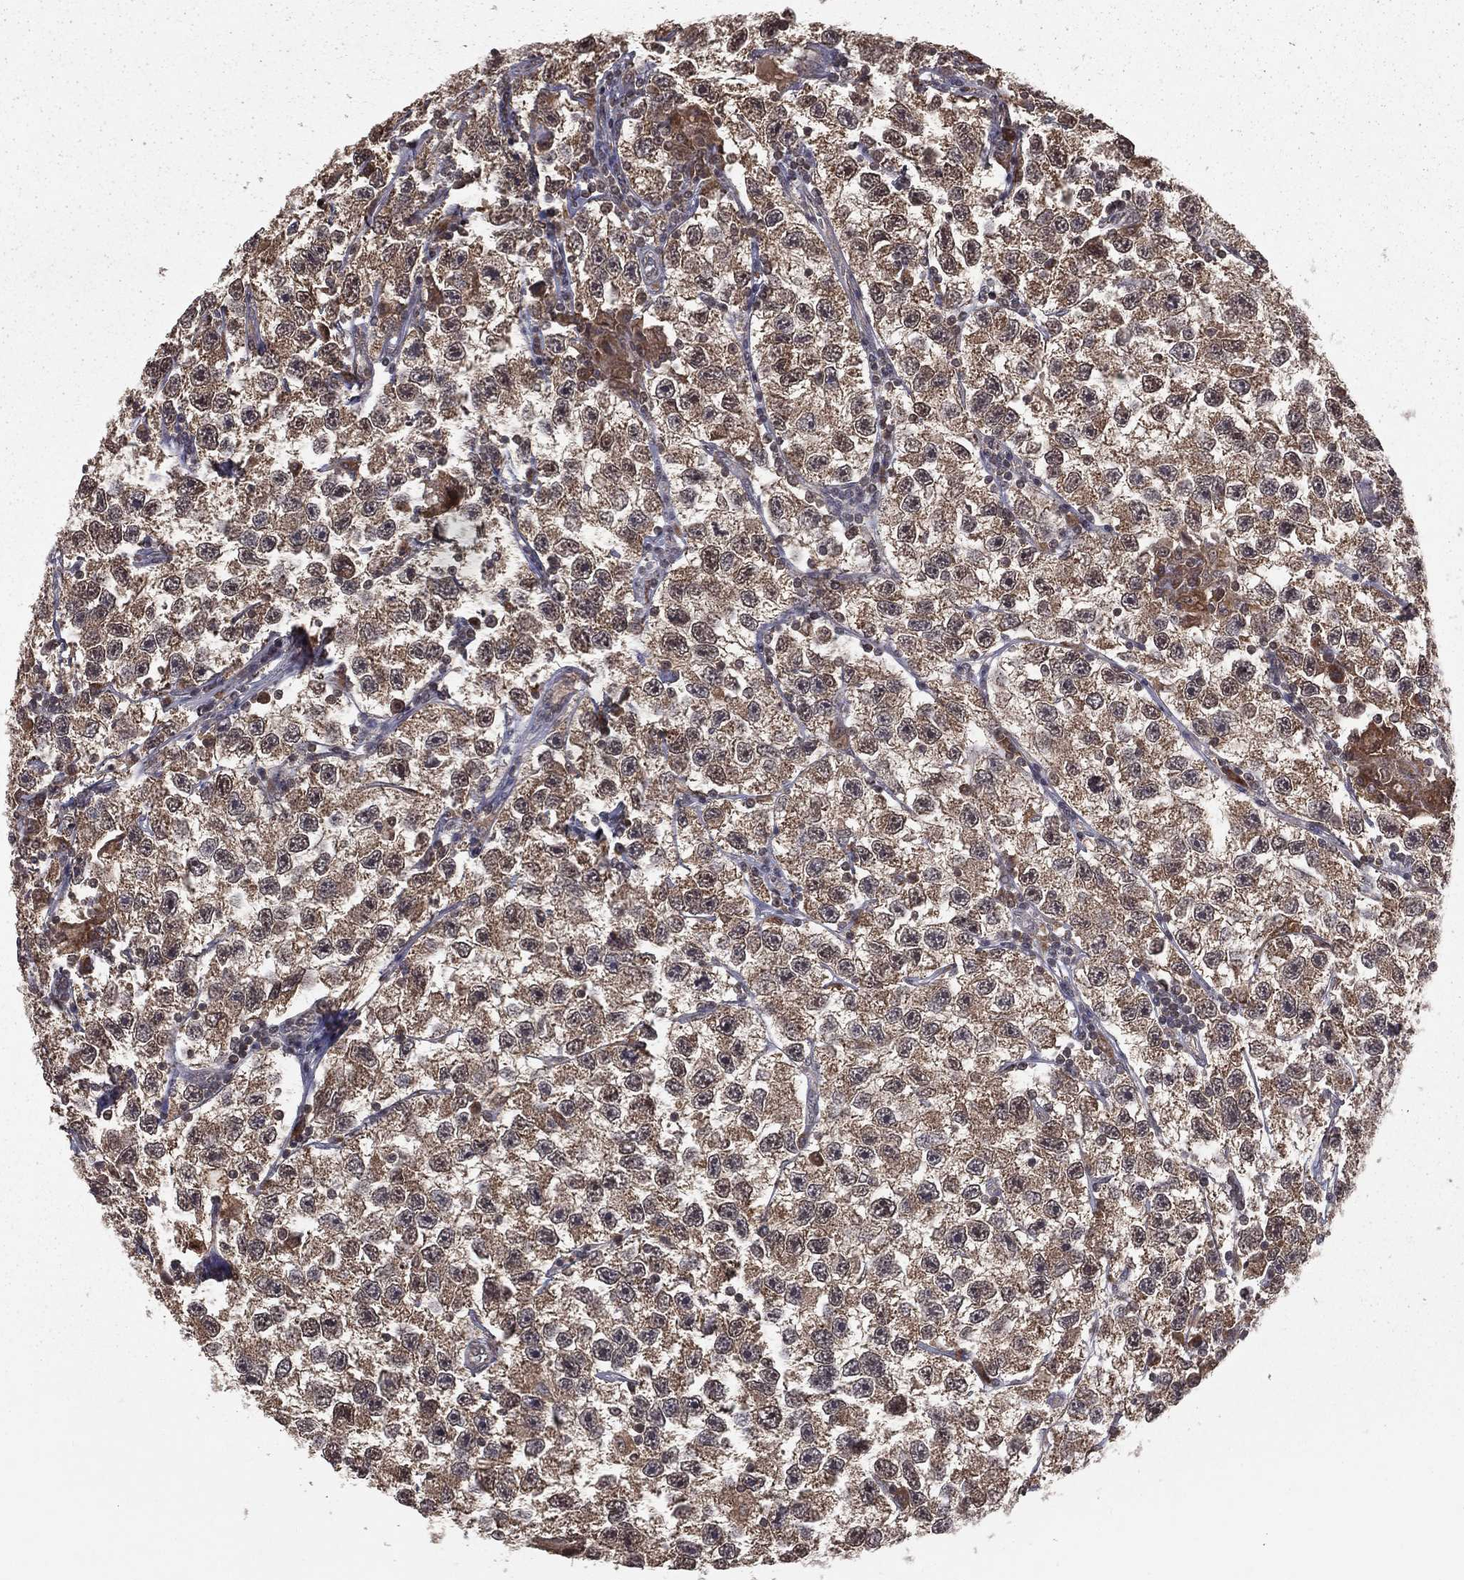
{"staining": {"intensity": "weak", "quantity": ">75%", "location": "cytoplasmic/membranous"}, "tissue": "testis cancer", "cell_type": "Tumor cells", "image_type": "cancer", "snomed": [{"axis": "morphology", "description": "Seminoma, NOS"}, {"axis": "topography", "description": "Testis"}], "caption": "Testis cancer (seminoma) stained for a protein reveals weak cytoplasmic/membranous positivity in tumor cells.", "gene": "ZDHHC15", "patient": {"sex": "male", "age": 26}}